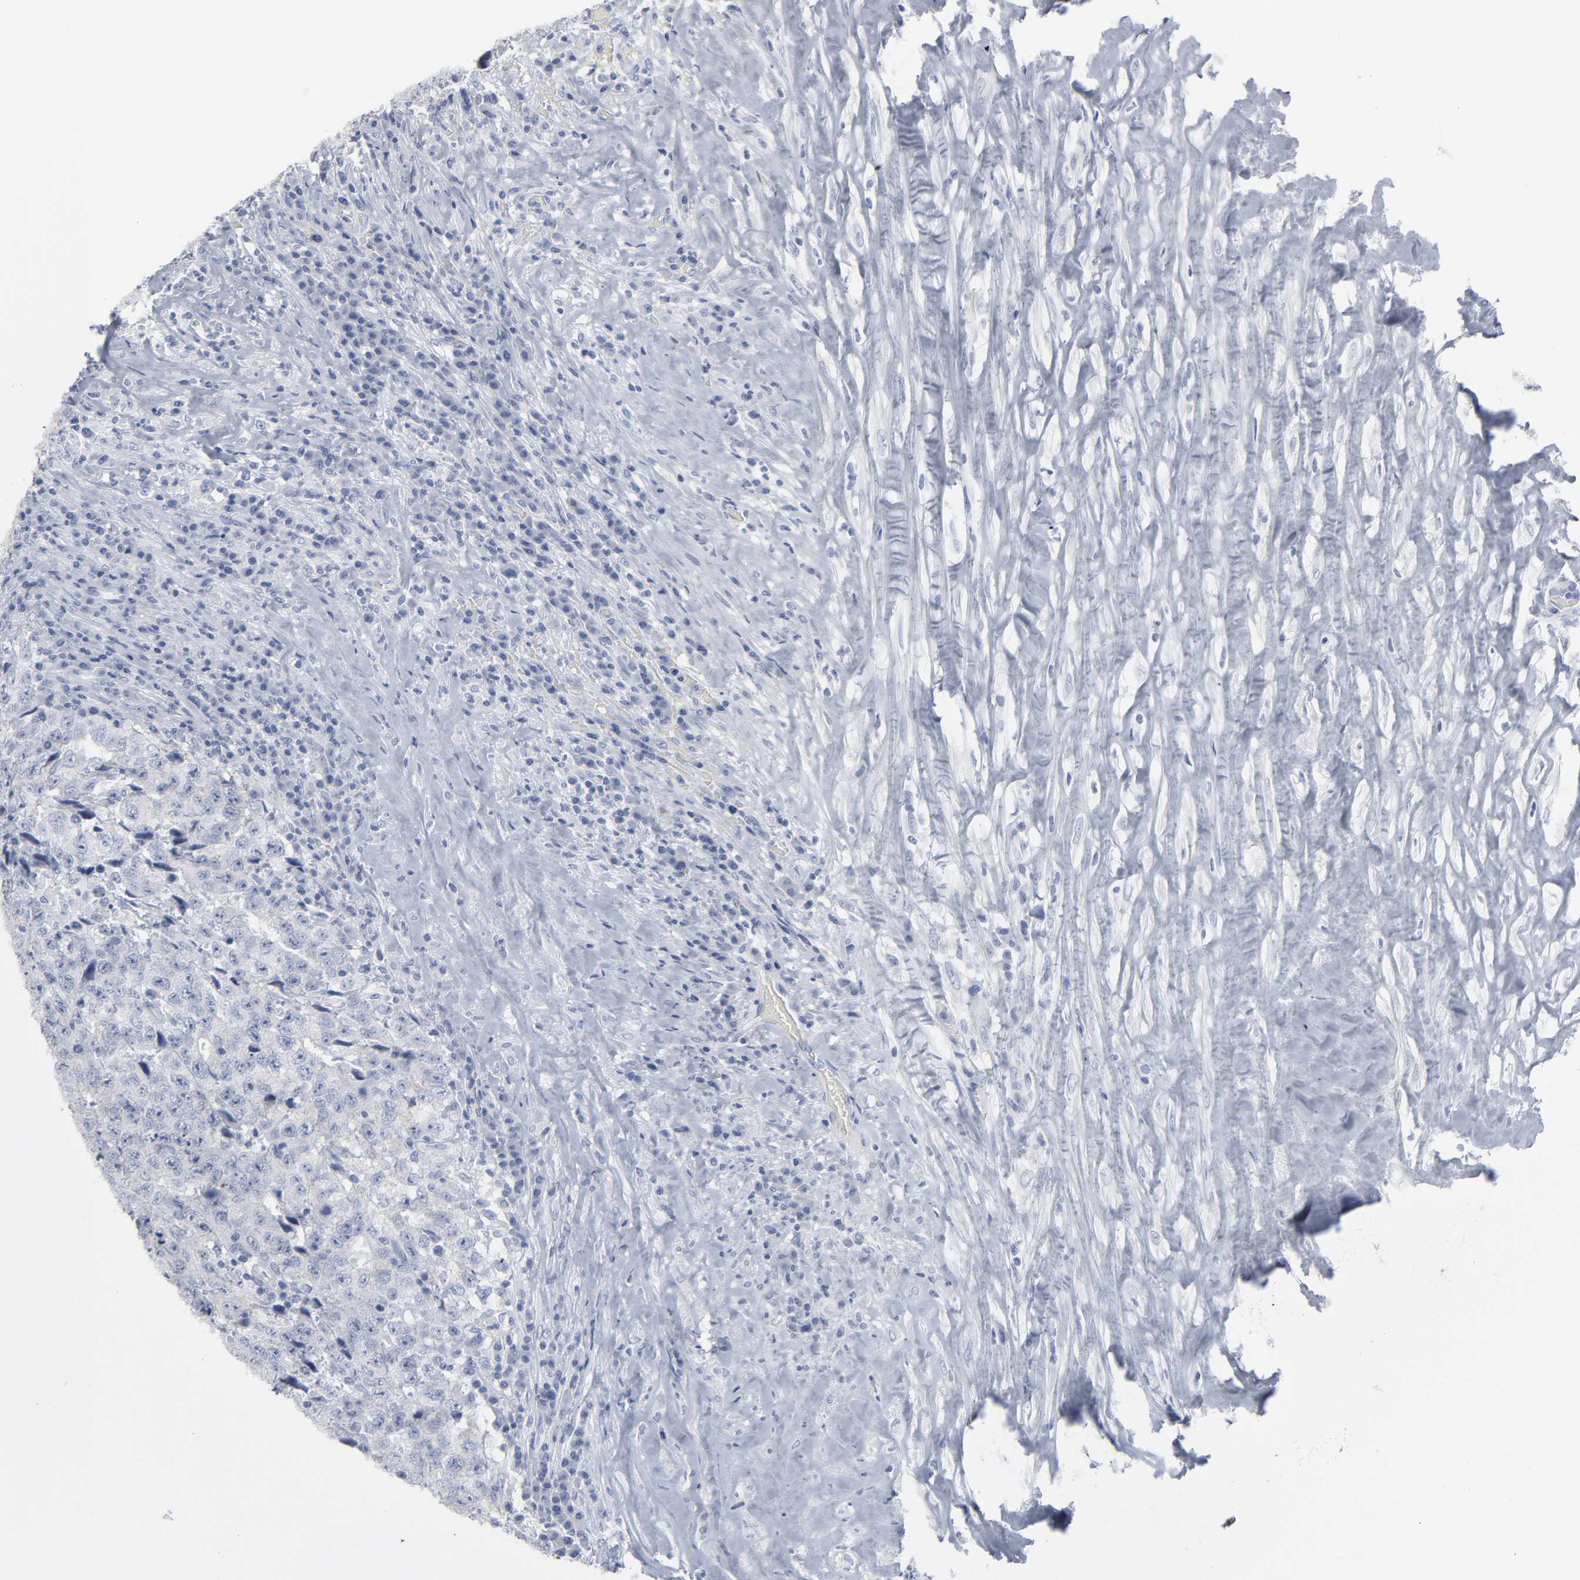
{"staining": {"intensity": "negative", "quantity": "none", "location": "none"}, "tissue": "testis cancer", "cell_type": "Tumor cells", "image_type": "cancer", "snomed": [{"axis": "morphology", "description": "Necrosis, NOS"}, {"axis": "morphology", "description": "Carcinoma, Embryonal, NOS"}, {"axis": "topography", "description": "Testis"}], "caption": "Testis cancer was stained to show a protein in brown. There is no significant staining in tumor cells. (Stains: DAB (3,3'-diaminobenzidine) IHC with hematoxylin counter stain, Microscopy: brightfield microscopy at high magnification).", "gene": "PAGE1", "patient": {"sex": "male", "age": 19}}